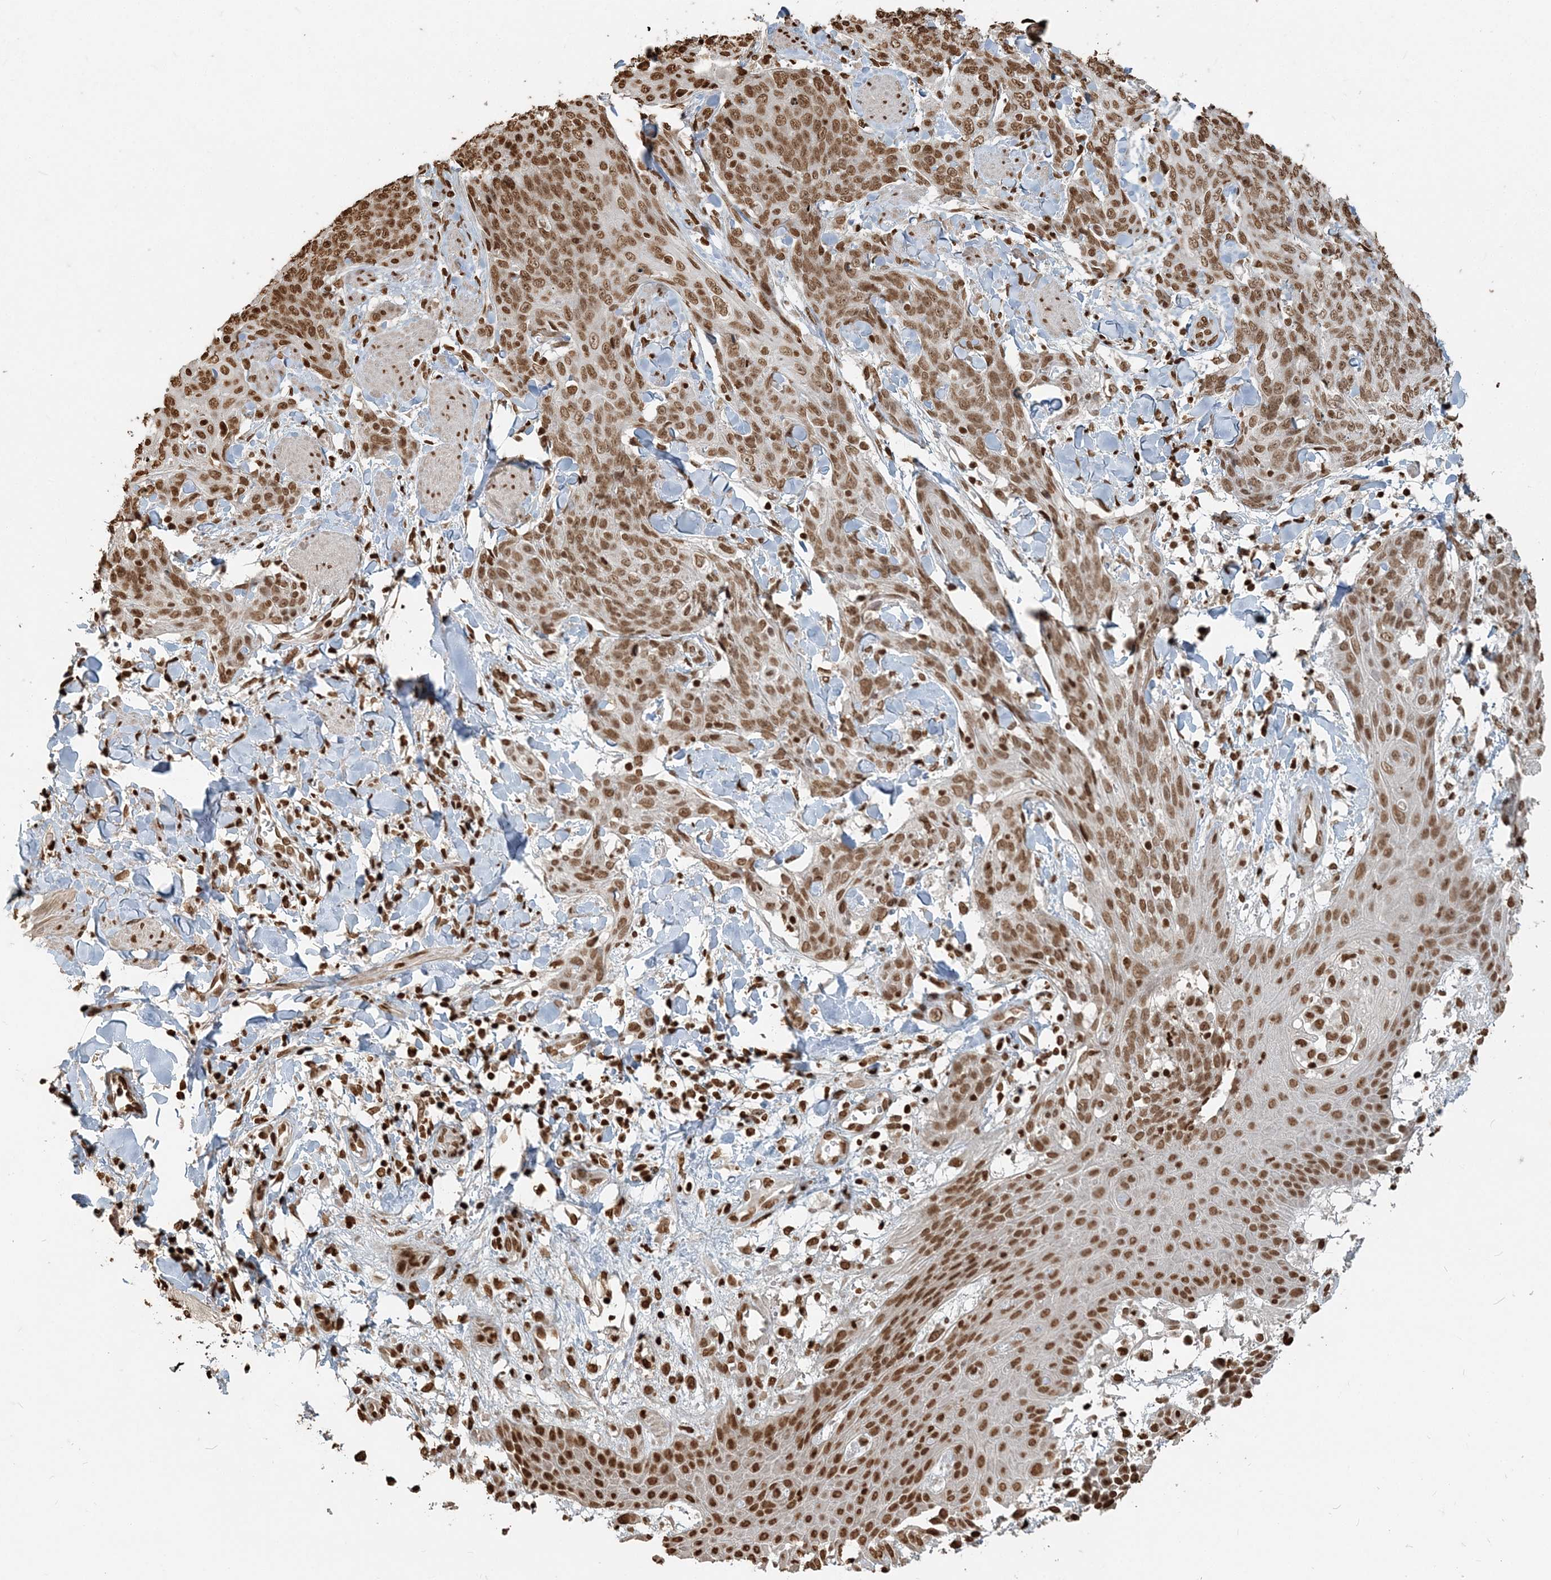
{"staining": {"intensity": "moderate", "quantity": ">75%", "location": "nuclear"}, "tissue": "skin cancer", "cell_type": "Tumor cells", "image_type": "cancer", "snomed": [{"axis": "morphology", "description": "Squamous cell carcinoma, NOS"}, {"axis": "topography", "description": "Skin"}, {"axis": "topography", "description": "Vulva"}], "caption": "IHC (DAB) staining of skin cancer demonstrates moderate nuclear protein staining in approximately >75% of tumor cells. The staining was performed using DAB (3,3'-diaminobenzidine), with brown indicating positive protein expression. Nuclei are stained blue with hematoxylin.", "gene": "H3-3B", "patient": {"sex": "female", "age": 85}}